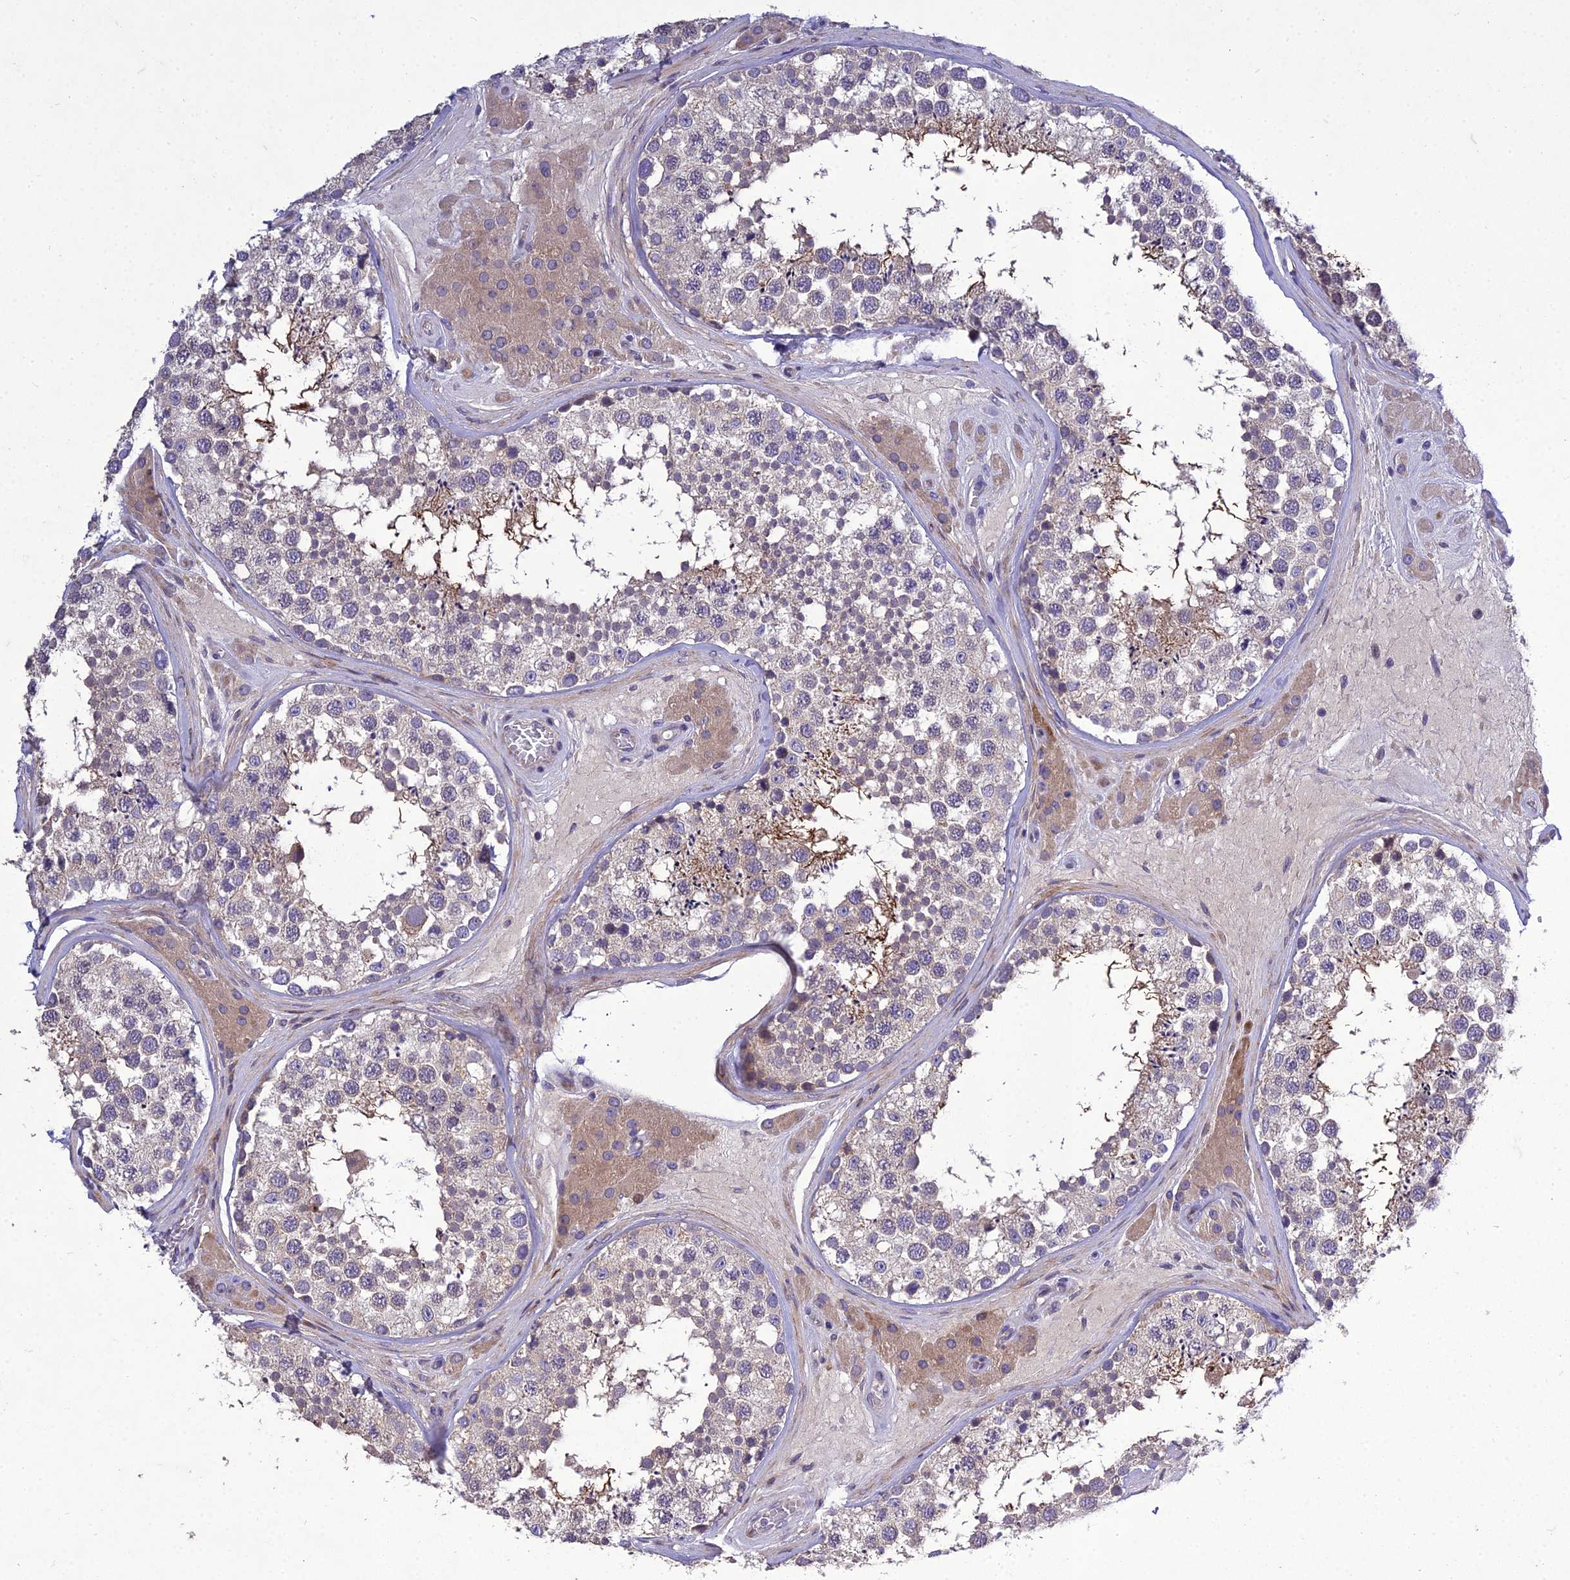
{"staining": {"intensity": "negative", "quantity": "none", "location": "none"}, "tissue": "testis", "cell_type": "Cells in seminiferous ducts", "image_type": "normal", "snomed": [{"axis": "morphology", "description": "Normal tissue, NOS"}, {"axis": "topography", "description": "Testis"}], "caption": "Cells in seminiferous ducts are negative for protein expression in unremarkable human testis. The staining was performed using DAB to visualize the protein expression in brown, while the nuclei were stained in blue with hematoxylin (Magnification: 20x).", "gene": "ADIPOR2", "patient": {"sex": "male", "age": 46}}